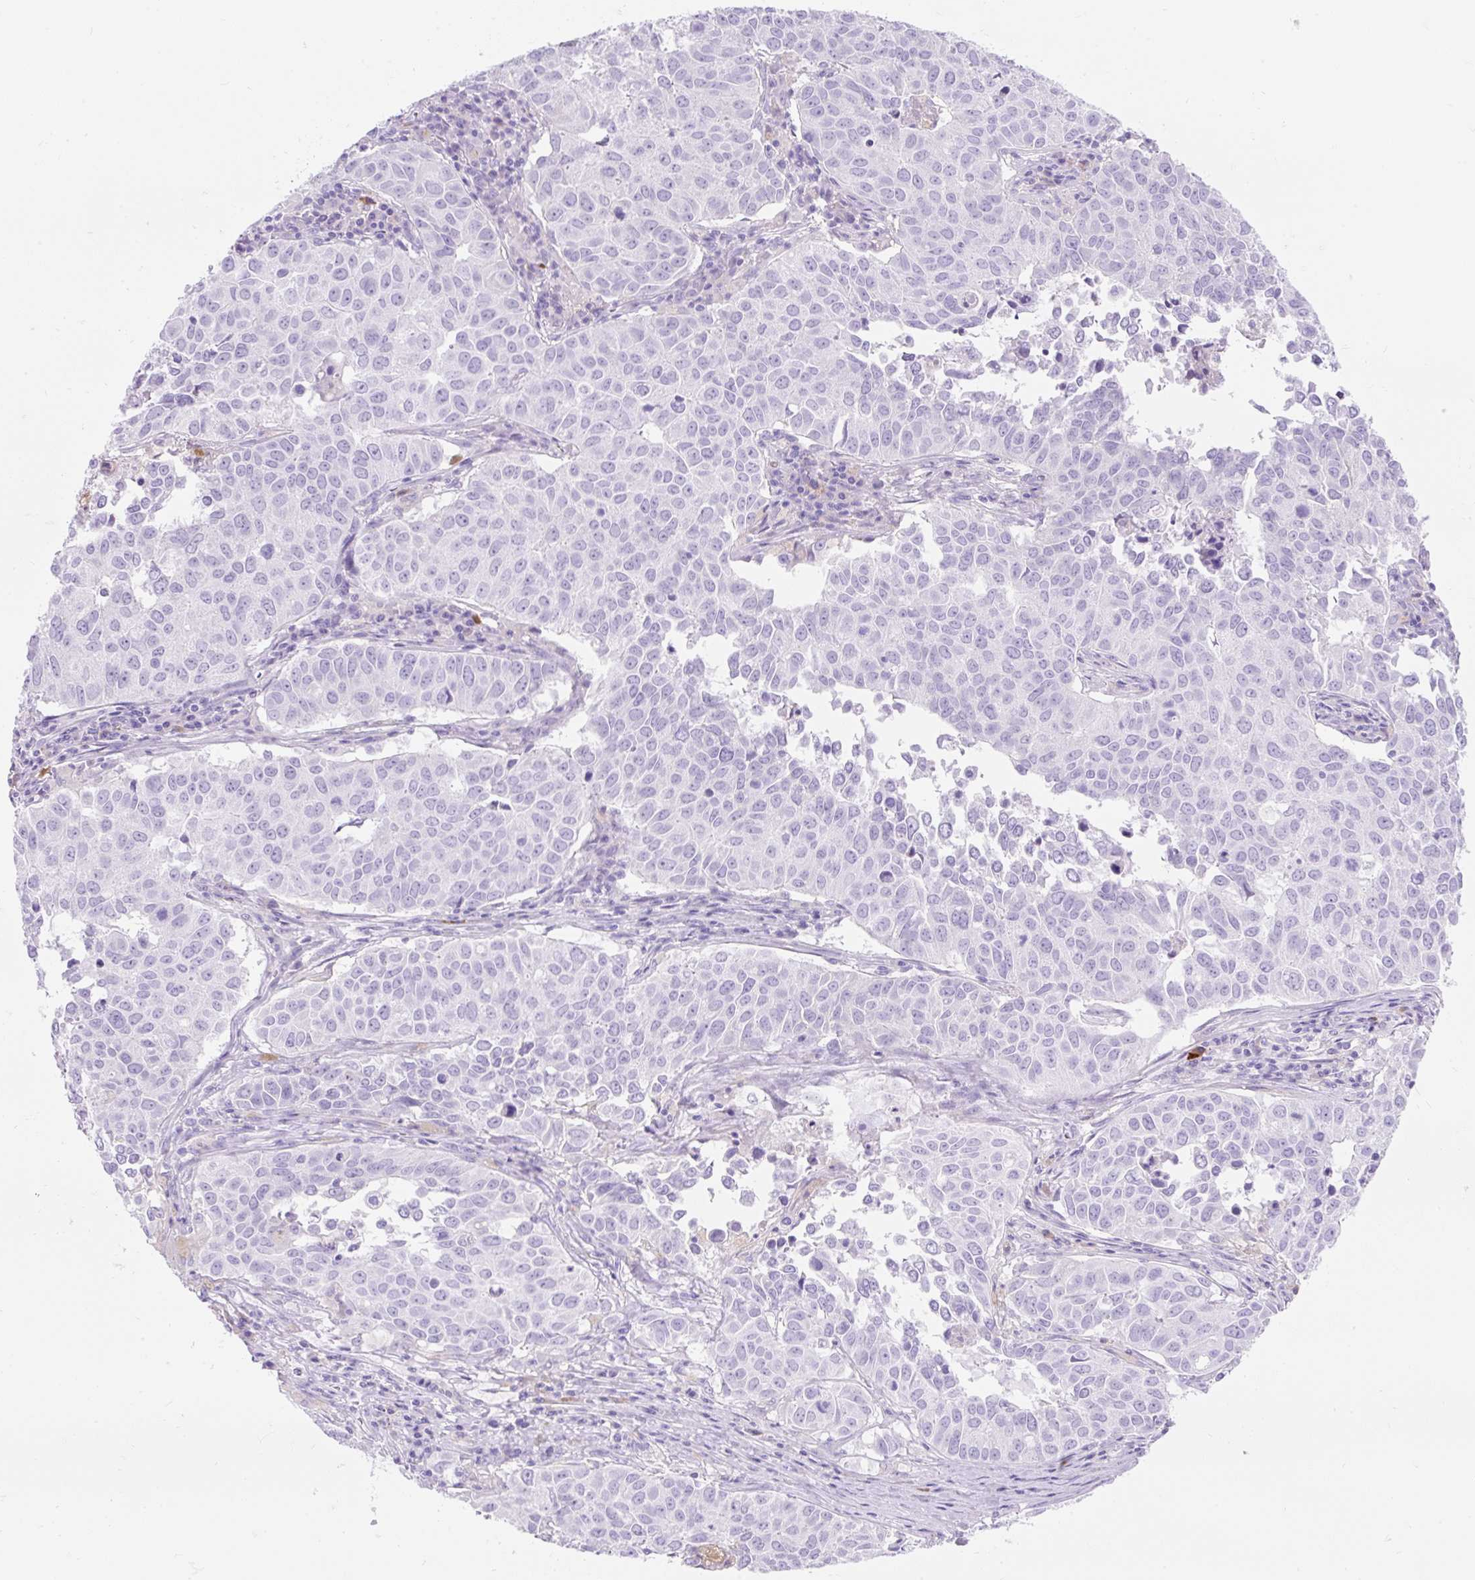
{"staining": {"intensity": "negative", "quantity": "none", "location": "none"}, "tissue": "lung cancer", "cell_type": "Tumor cells", "image_type": "cancer", "snomed": [{"axis": "morphology", "description": "Adenocarcinoma, NOS"}, {"axis": "topography", "description": "Lung"}], "caption": "A high-resolution histopathology image shows immunohistochemistry staining of lung cancer, which shows no significant positivity in tumor cells. The staining was performed using DAB (3,3'-diaminobenzidine) to visualize the protein expression in brown, while the nuclei were stained in blue with hematoxylin (Magnification: 20x).", "gene": "HEXB", "patient": {"sex": "female", "age": 50}}